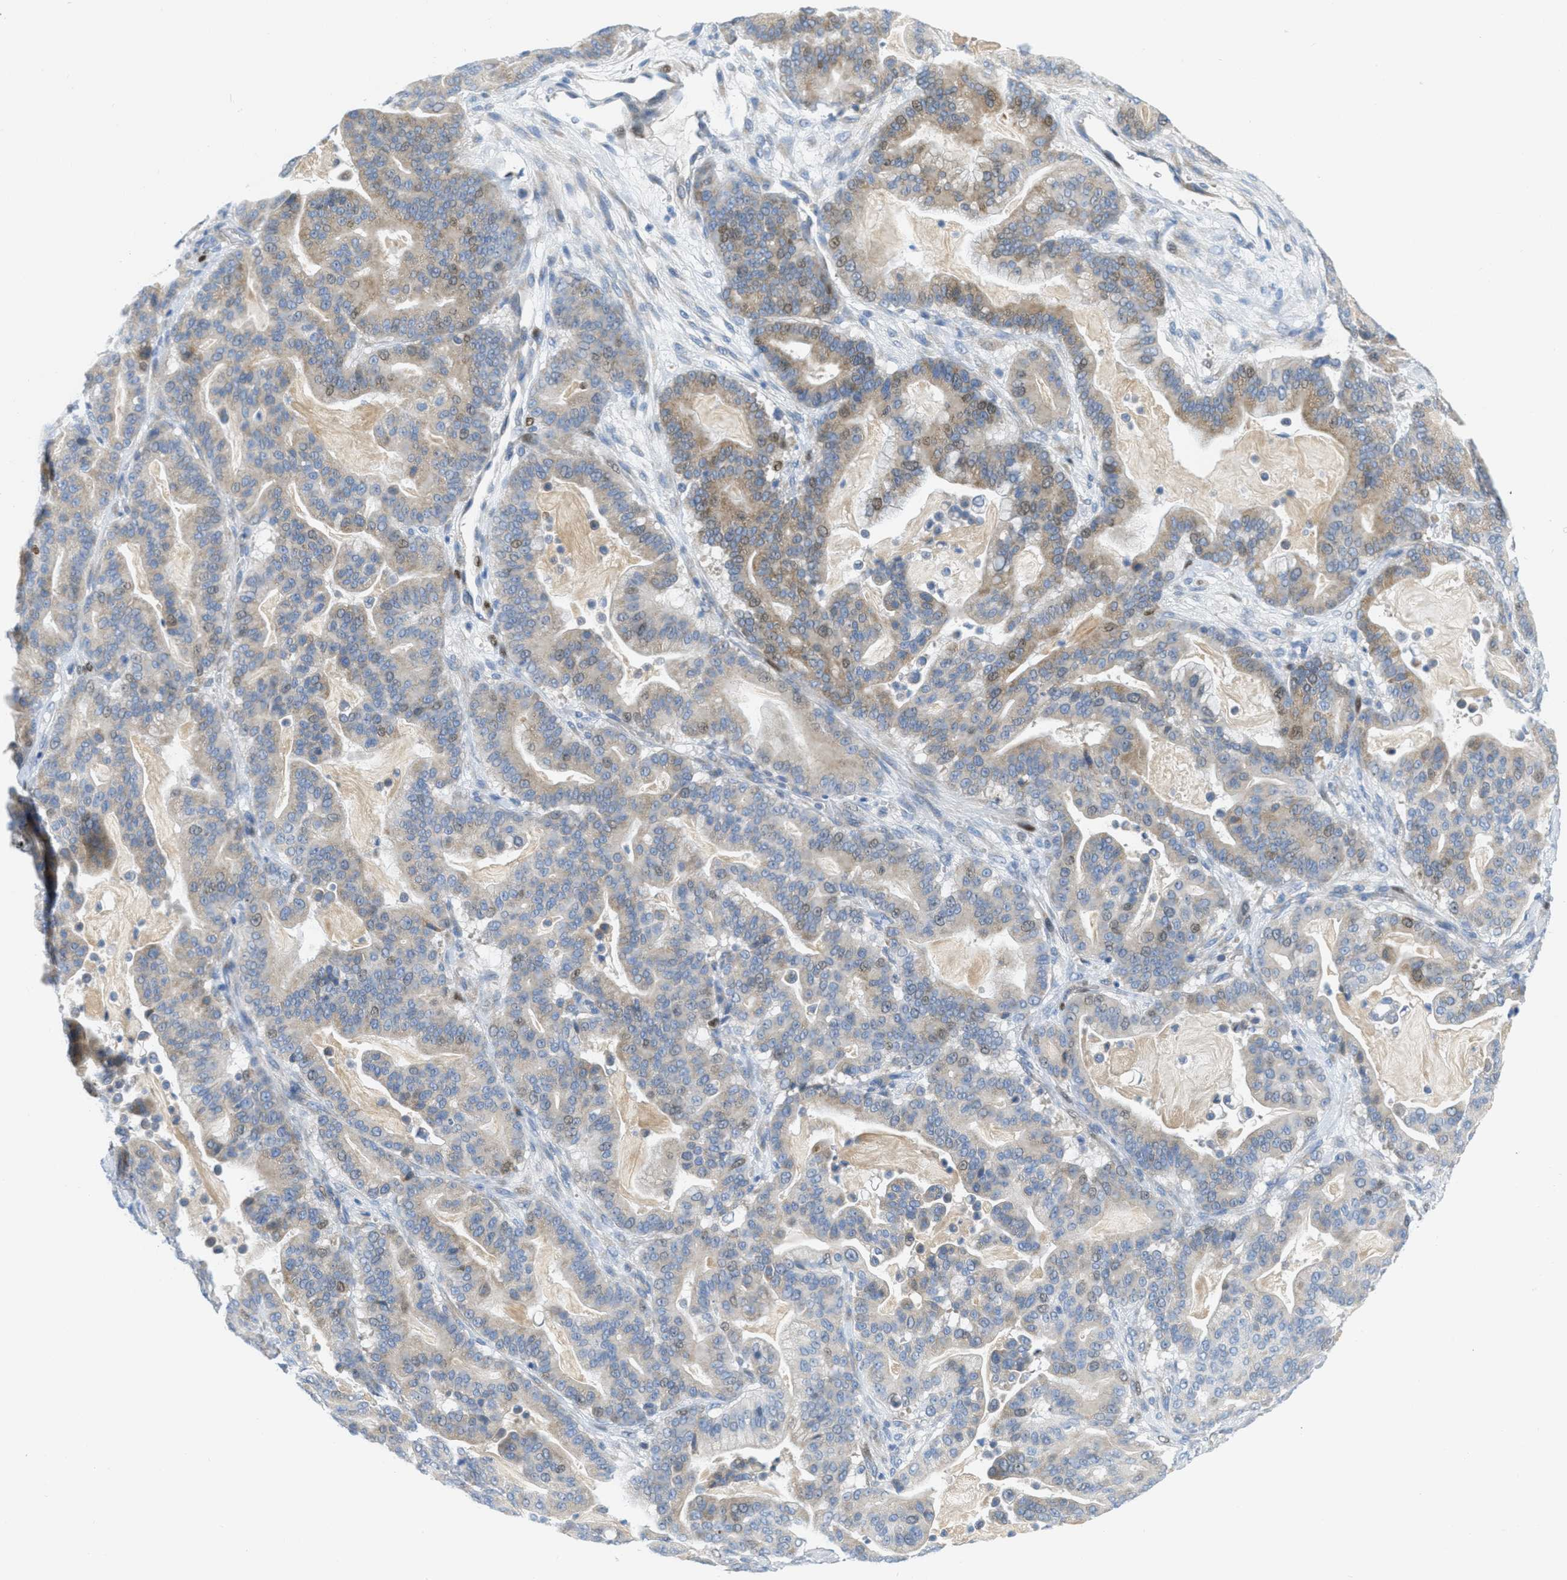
{"staining": {"intensity": "weak", "quantity": ">75%", "location": "cytoplasmic/membranous,nuclear"}, "tissue": "pancreatic cancer", "cell_type": "Tumor cells", "image_type": "cancer", "snomed": [{"axis": "morphology", "description": "Adenocarcinoma, NOS"}, {"axis": "topography", "description": "Pancreas"}], "caption": "A photomicrograph showing weak cytoplasmic/membranous and nuclear staining in about >75% of tumor cells in pancreatic adenocarcinoma, as visualized by brown immunohistochemical staining.", "gene": "ORC6", "patient": {"sex": "male", "age": 63}}